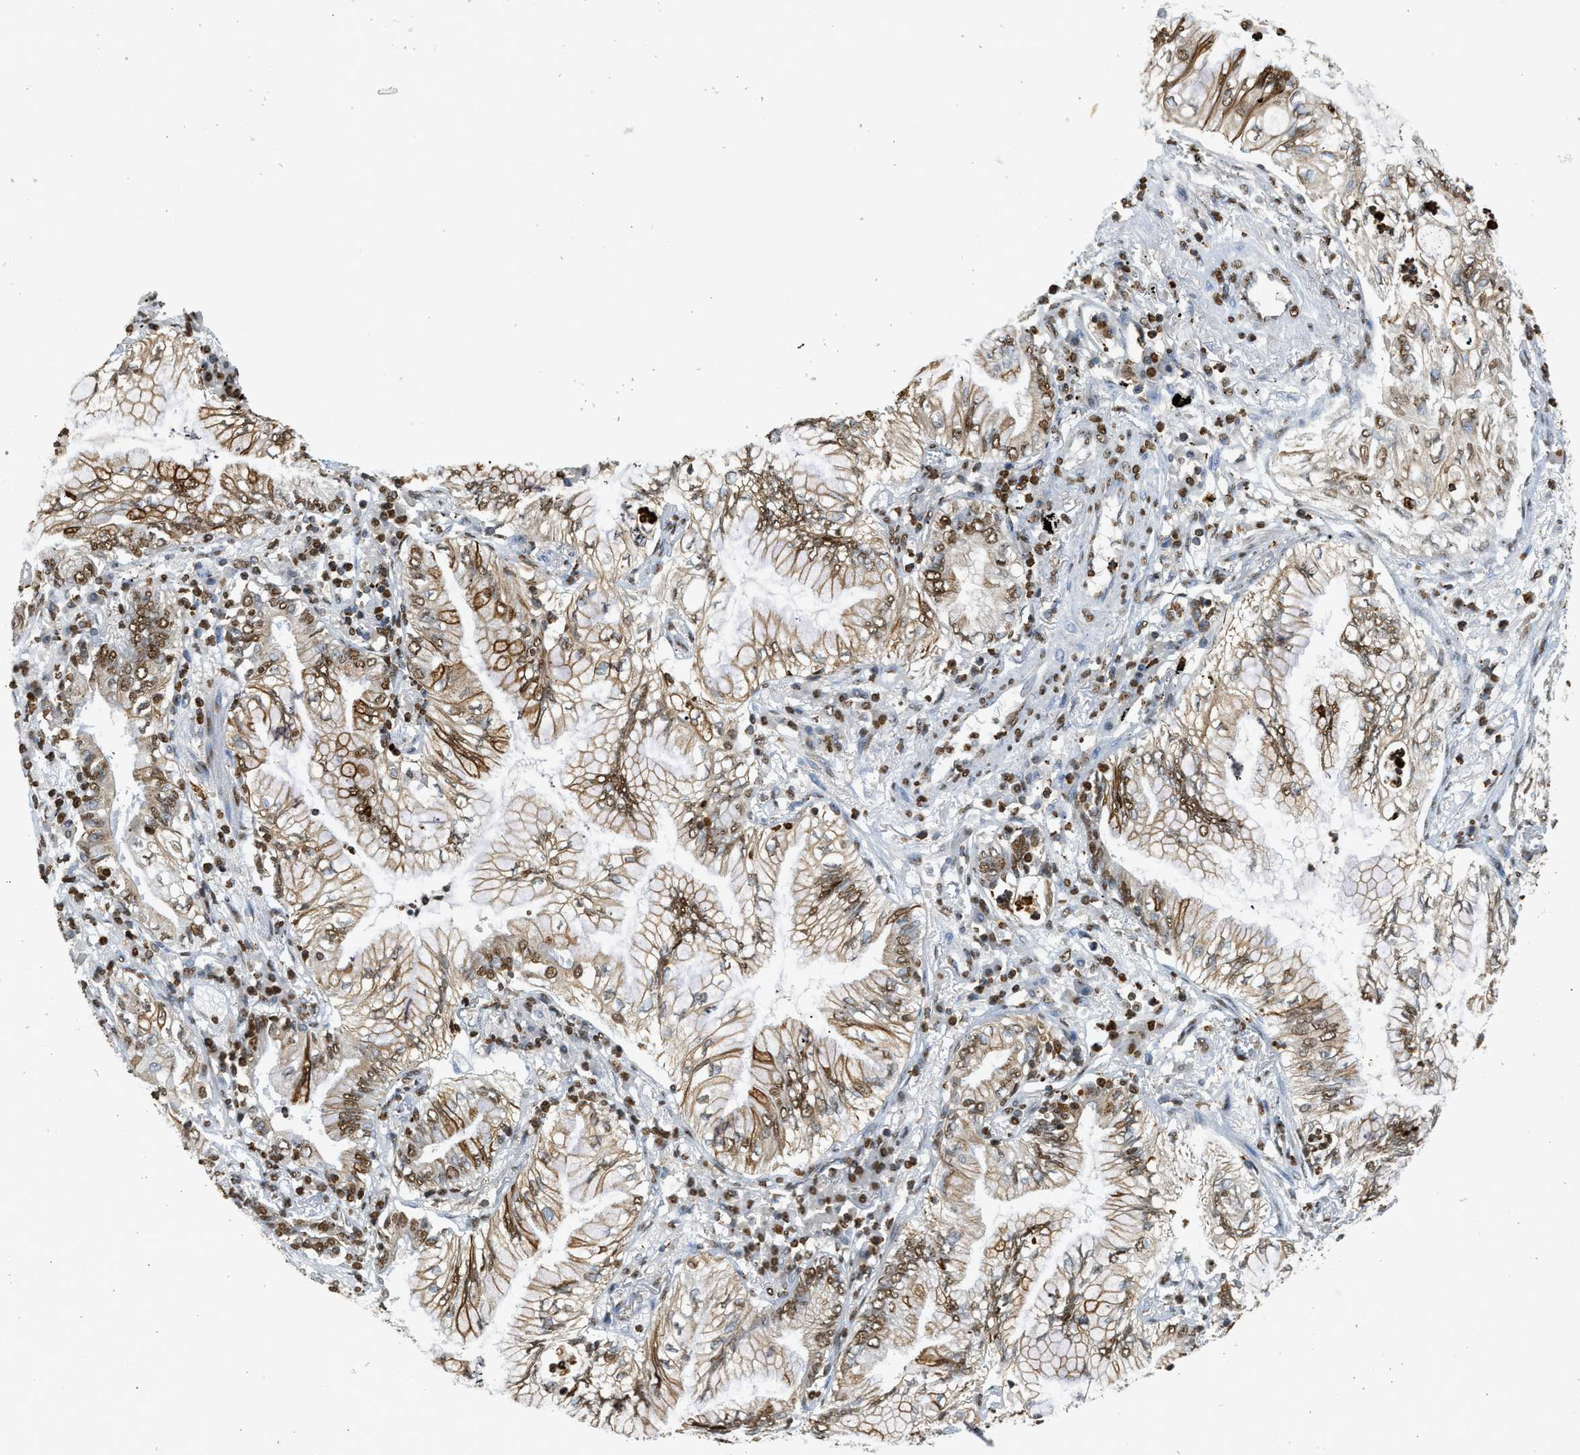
{"staining": {"intensity": "moderate", "quantity": "25%-75%", "location": "cytoplasmic/membranous,nuclear"}, "tissue": "lung cancer", "cell_type": "Tumor cells", "image_type": "cancer", "snomed": [{"axis": "morphology", "description": "Normal tissue, NOS"}, {"axis": "morphology", "description": "Adenocarcinoma, NOS"}, {"axis": "topography", "description": "Bronchus"}, {"axis": "topography", "description": "Lung"}], "caption": "Lung adenocarcinoma tissue shows moderate cytoplasmic/membranous and nuclear expression in approximately 25%-75% of tumor cells, visualized by immunohistochemistry. Immunohistochemistry stains the protein of interest in brown and the nuclei are stained blue.", "gene": "NR5A2", "patient": {"sex": "female", "age": 70}}